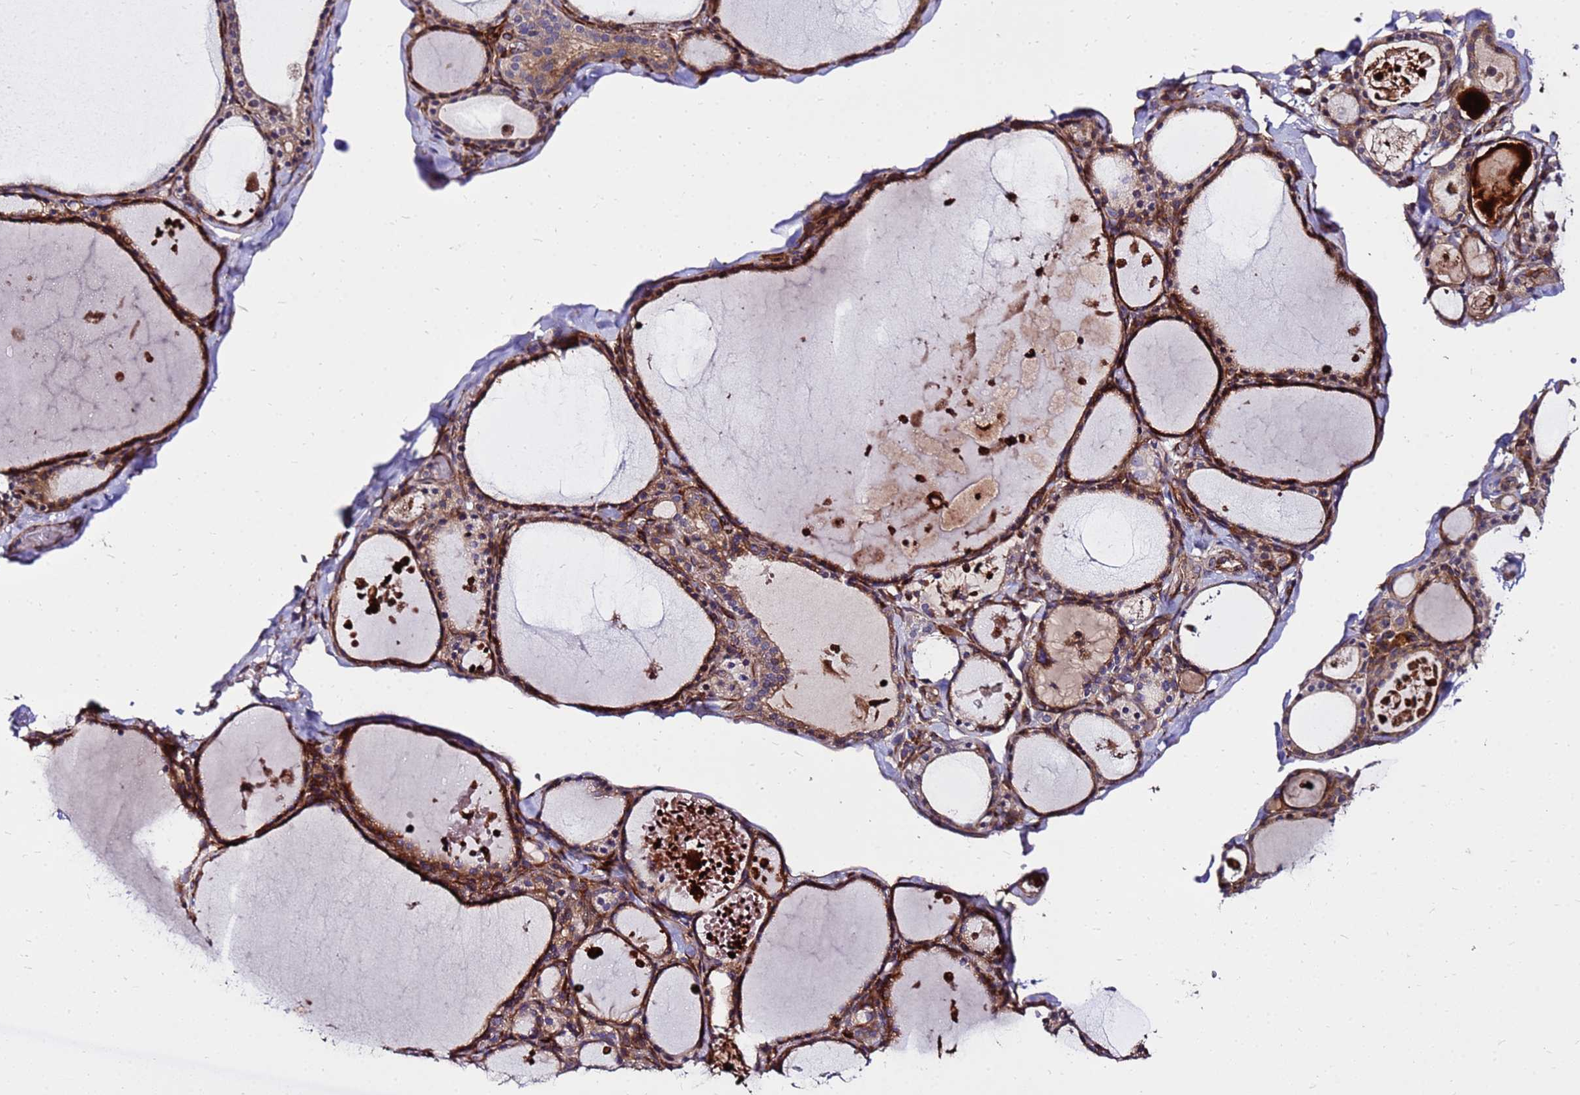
{"staining": {"intensity": "moderate", "quantity": ">75%", "location": "cytoplasmic/membranous"}, "tissue": "thyroid gland", "cell_type": "Glandular cells", "image_type": "normal", "snomed": [{"axis": "morphology", "description": "Normal tissue, NOS"}, {"axis": "topography", "description": "Thyroid gland"}], "caption": "DAB (3,3'-diaminobenzidine) immunohistochemical staining of unremarkable thyroid gland exhibits moderate cytoplasmic/membranous protein positivity in approximately >75% of glandular cells. (Brightfield microscopy of DAB IHC at high magnification).", "gene": "WWC2", "patient": {"sex": "male", "age": 56}}